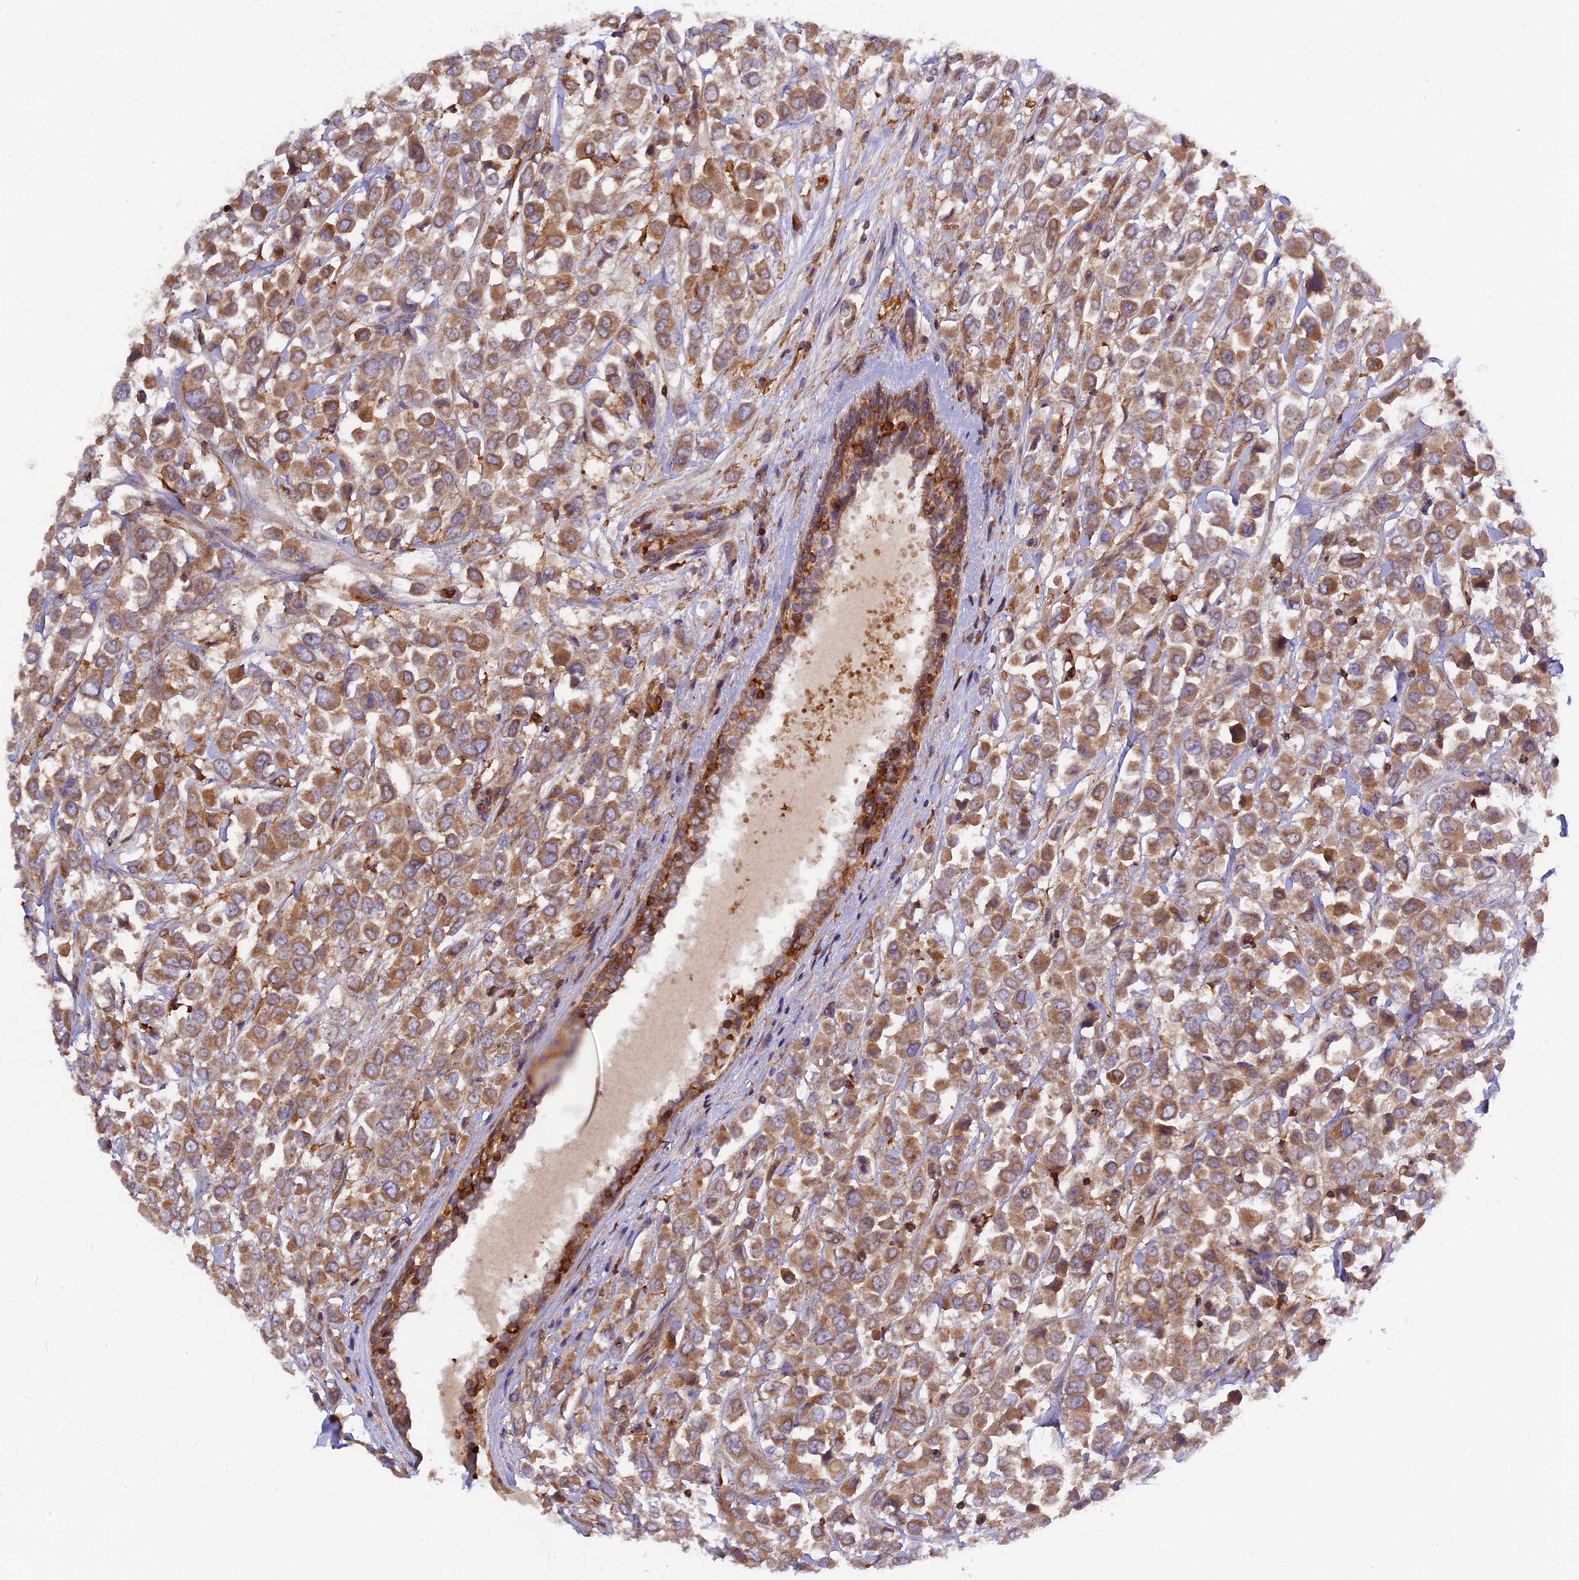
{"staining": {"intensity": "moderate", "quantity": ">75%", "location": "cytoplasmic/membranous"}, "tissue": "breast cancer", "cell_type": "Tumor cells", "image_type": "cancer", "snomed": [{"axis": "morphology", "description": "Duct carcinoma"}, {"axis": "topography", "description": "Breast"}], "caption": "This is a histology image of immunohistochemistry (IHC) staining of breast intraductal carcinoma, which shows moderate positivity in the cytoplasmic/membranous of tumor cells.", "gene": "MYO9B", "patient": {"sex": "female", "age": 61}}